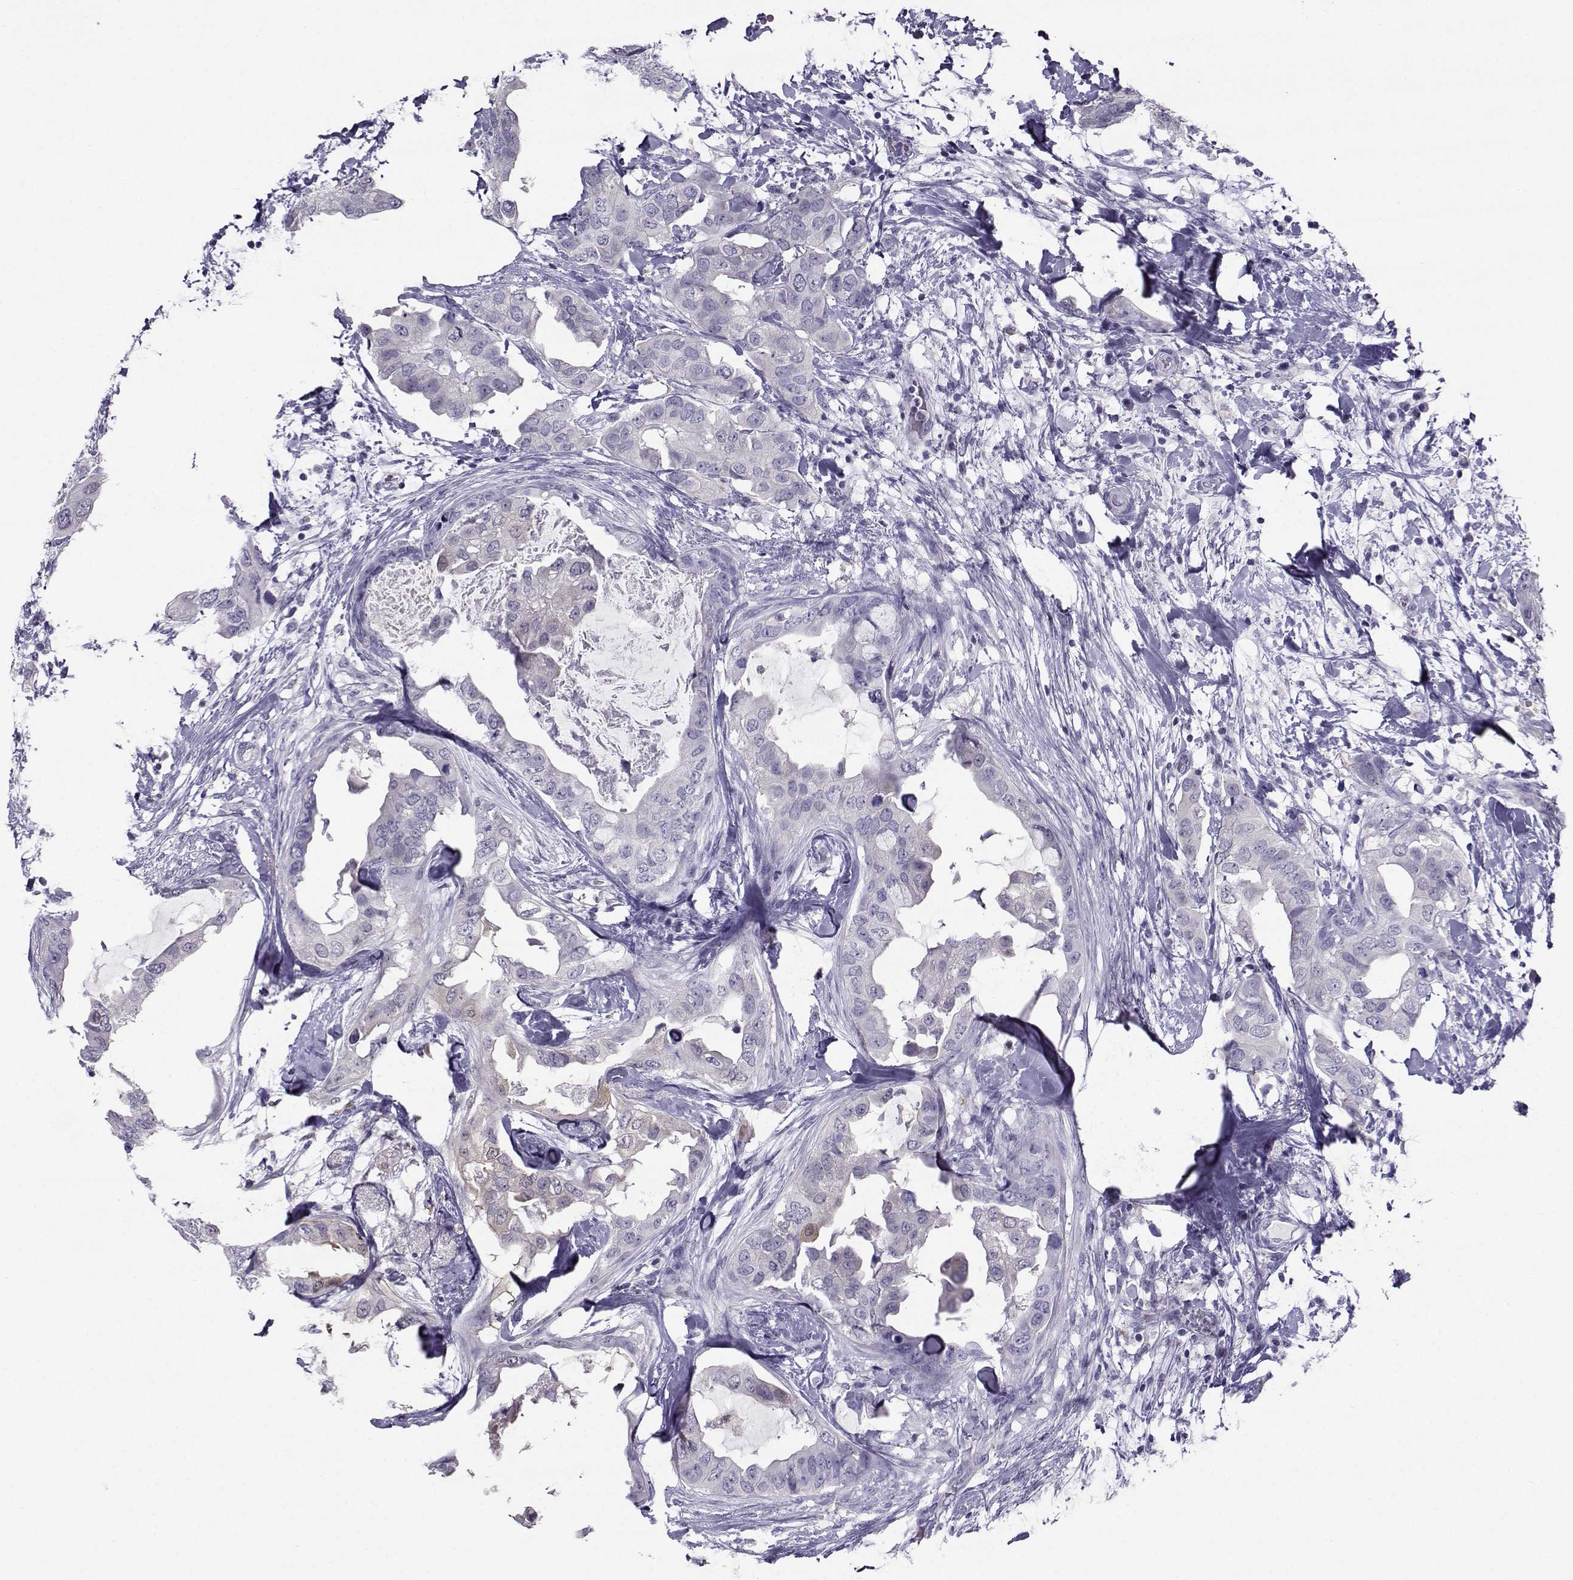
{"staining": {"intensity": "negative", "quantity": "none", "location": "none"}, "tissue": "breast cancer", "cell_type": "Tumor cells", "image_type": "cancer", "snomed": [{"axis": "morphology", "description": "Normal tissue, NOS"}, {"axis": "morphology", "description": "Duct carcinoma"}, {"axis": "topography", "description": "Breast"}], "caption": "This is an IHC micrograph of breast intraductal carcinoma. There is no staining in tumor cells.", "gene": "PGK1", "patient": {"sex": "female", "age": 40}}